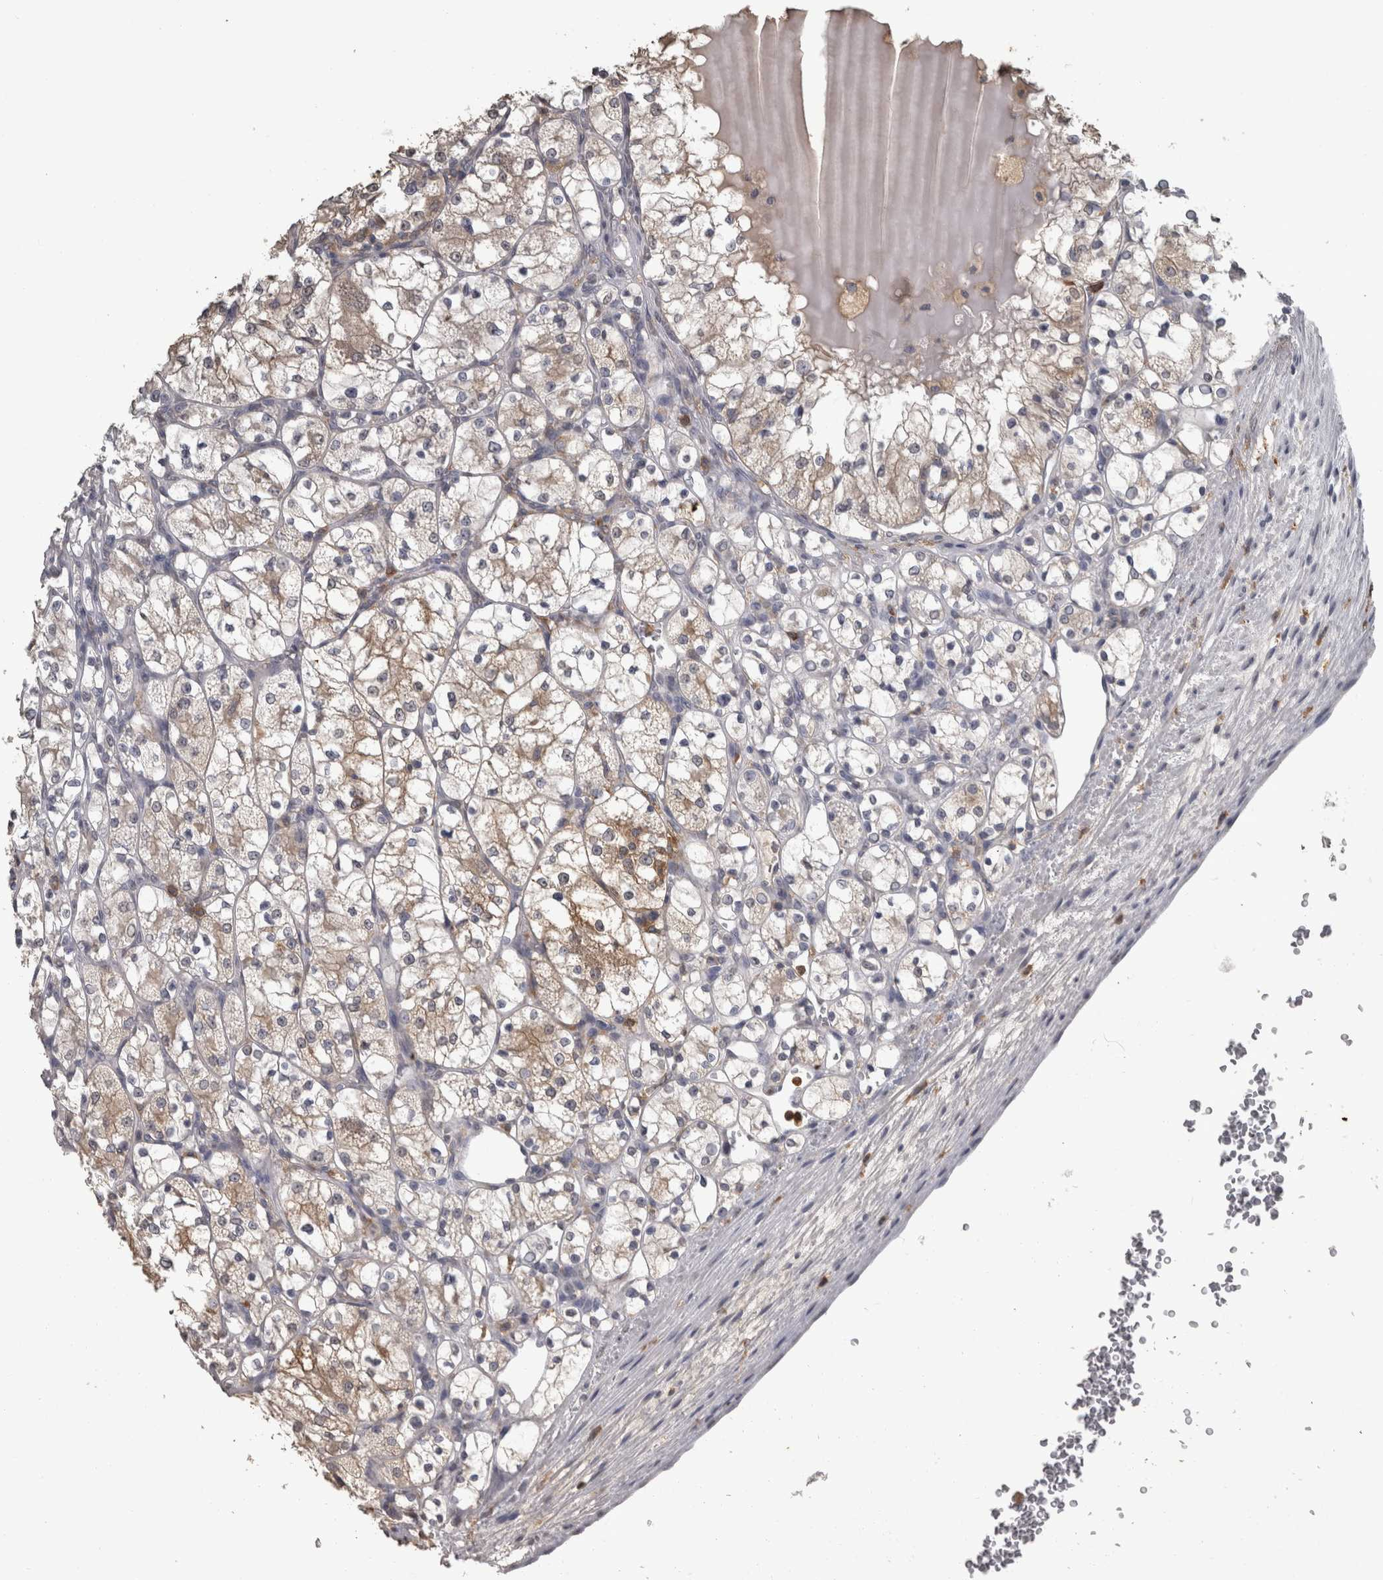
{"staining": {"intensity": "weak", "quantity": "<25%", "location": "cytoplasmic/membranous,nuclear"}, "tissue": "renal cancer", "cell_type": "Tumor cells", "image_type": "cancer", "snomed": [{"axis": "morphology", "description": "Adenocarcinoma, NOS"}, {"axis": "topography", "description": "Kidney"}], "caption": "Histopathology image shows no protein positivity in tumor cells of renal cancer (adenocarcinoma) tissue.", "gene": "PIK3AP1", "patient": {"sex": "female", "age": 69}}